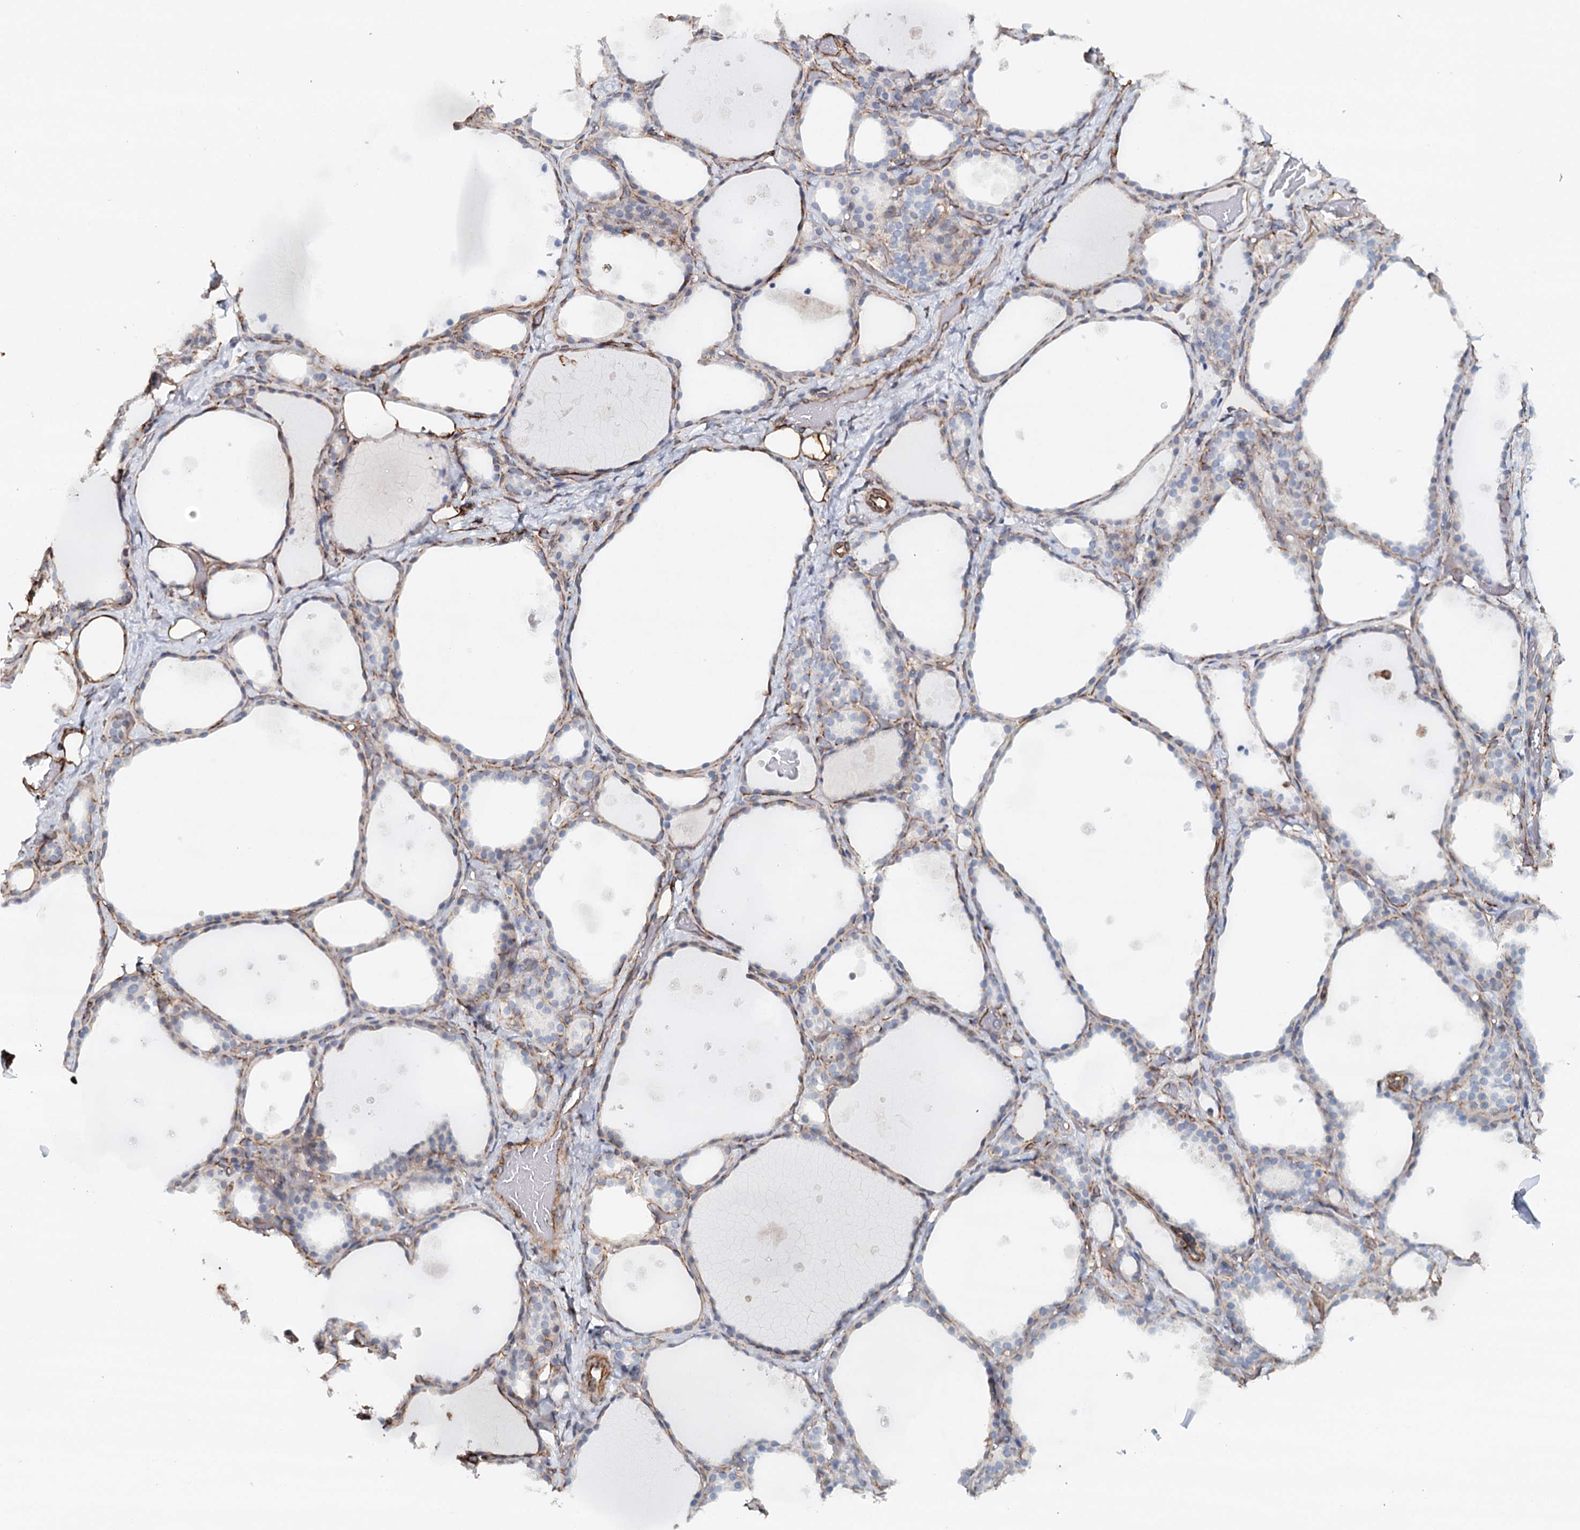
{"staining": {"intensity": "negative", "quantity": "none", "location": "none"}, "tissue": "thyroid gland", "cell_type": "Glandular cells", "image_type": "normal", "snomed": [{"axis": "morphology", "description": "Normal tissue, NOS"}, {"axis": "topography", "description": "Thyroid gland"}], "caption": "The micrograph reveals no significant expression in glandular cells of thyroid gland.", "gene": "SYNPO", "patient": {"sex": "female", "age": 44}}